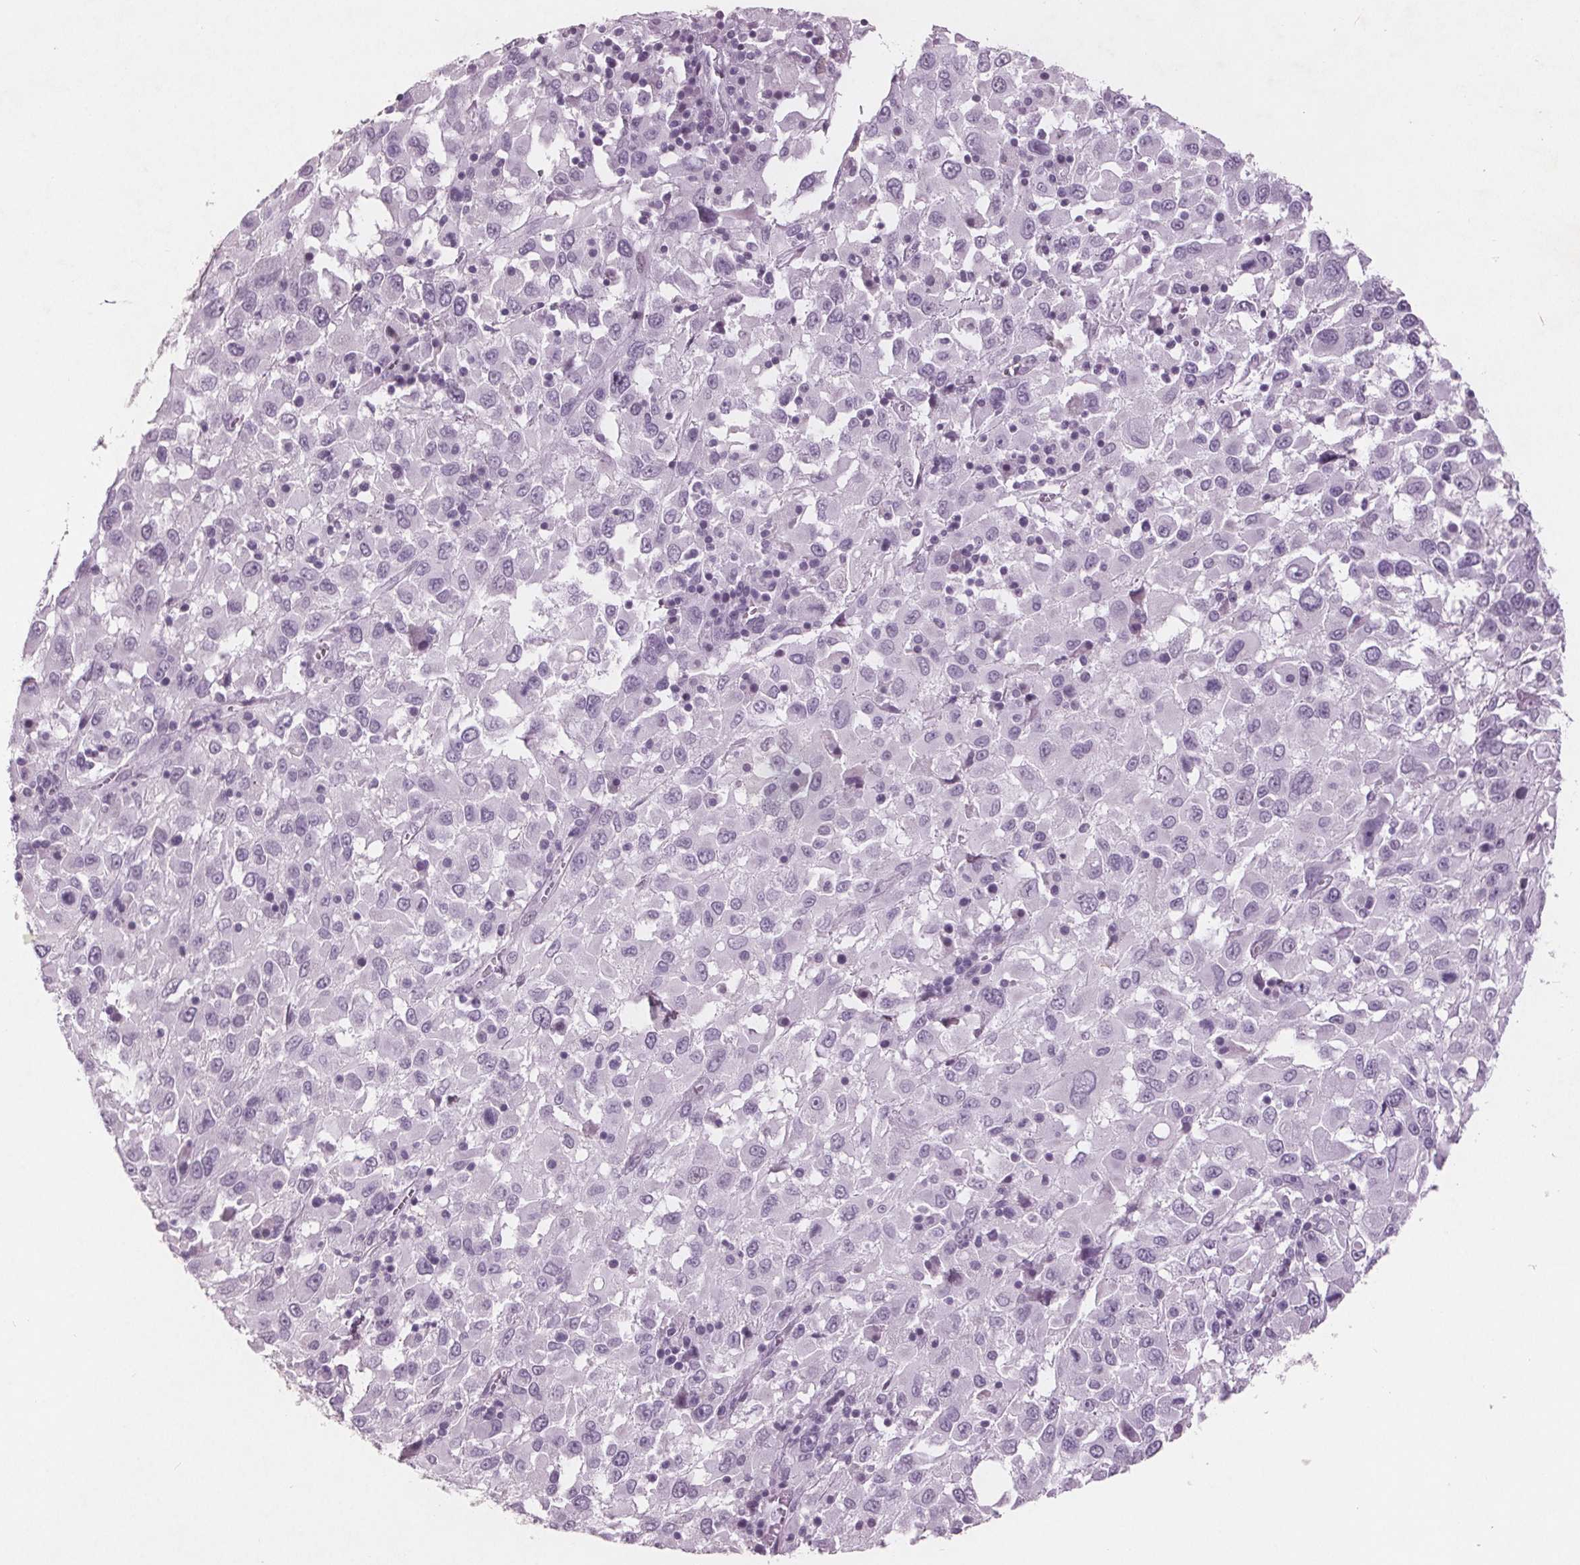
{"staining": {"intensity": "negative", "quantity": "none", "location": "none"}, "tissue": "melanoma", "cell_type": "Tumor cells", "image_type": "cancer", "snomed": [{"axis": "morphology", "description": "Malignant melanoma, Metastatic site"}, {"axis": "topography", "description": "Soft tissue"}], "caption": "An image of melanoma stained for a protein reveals no brown staining in tumor cells.", "gene": "PTPN14", "patient": {"sex": "male", "age": 50}}